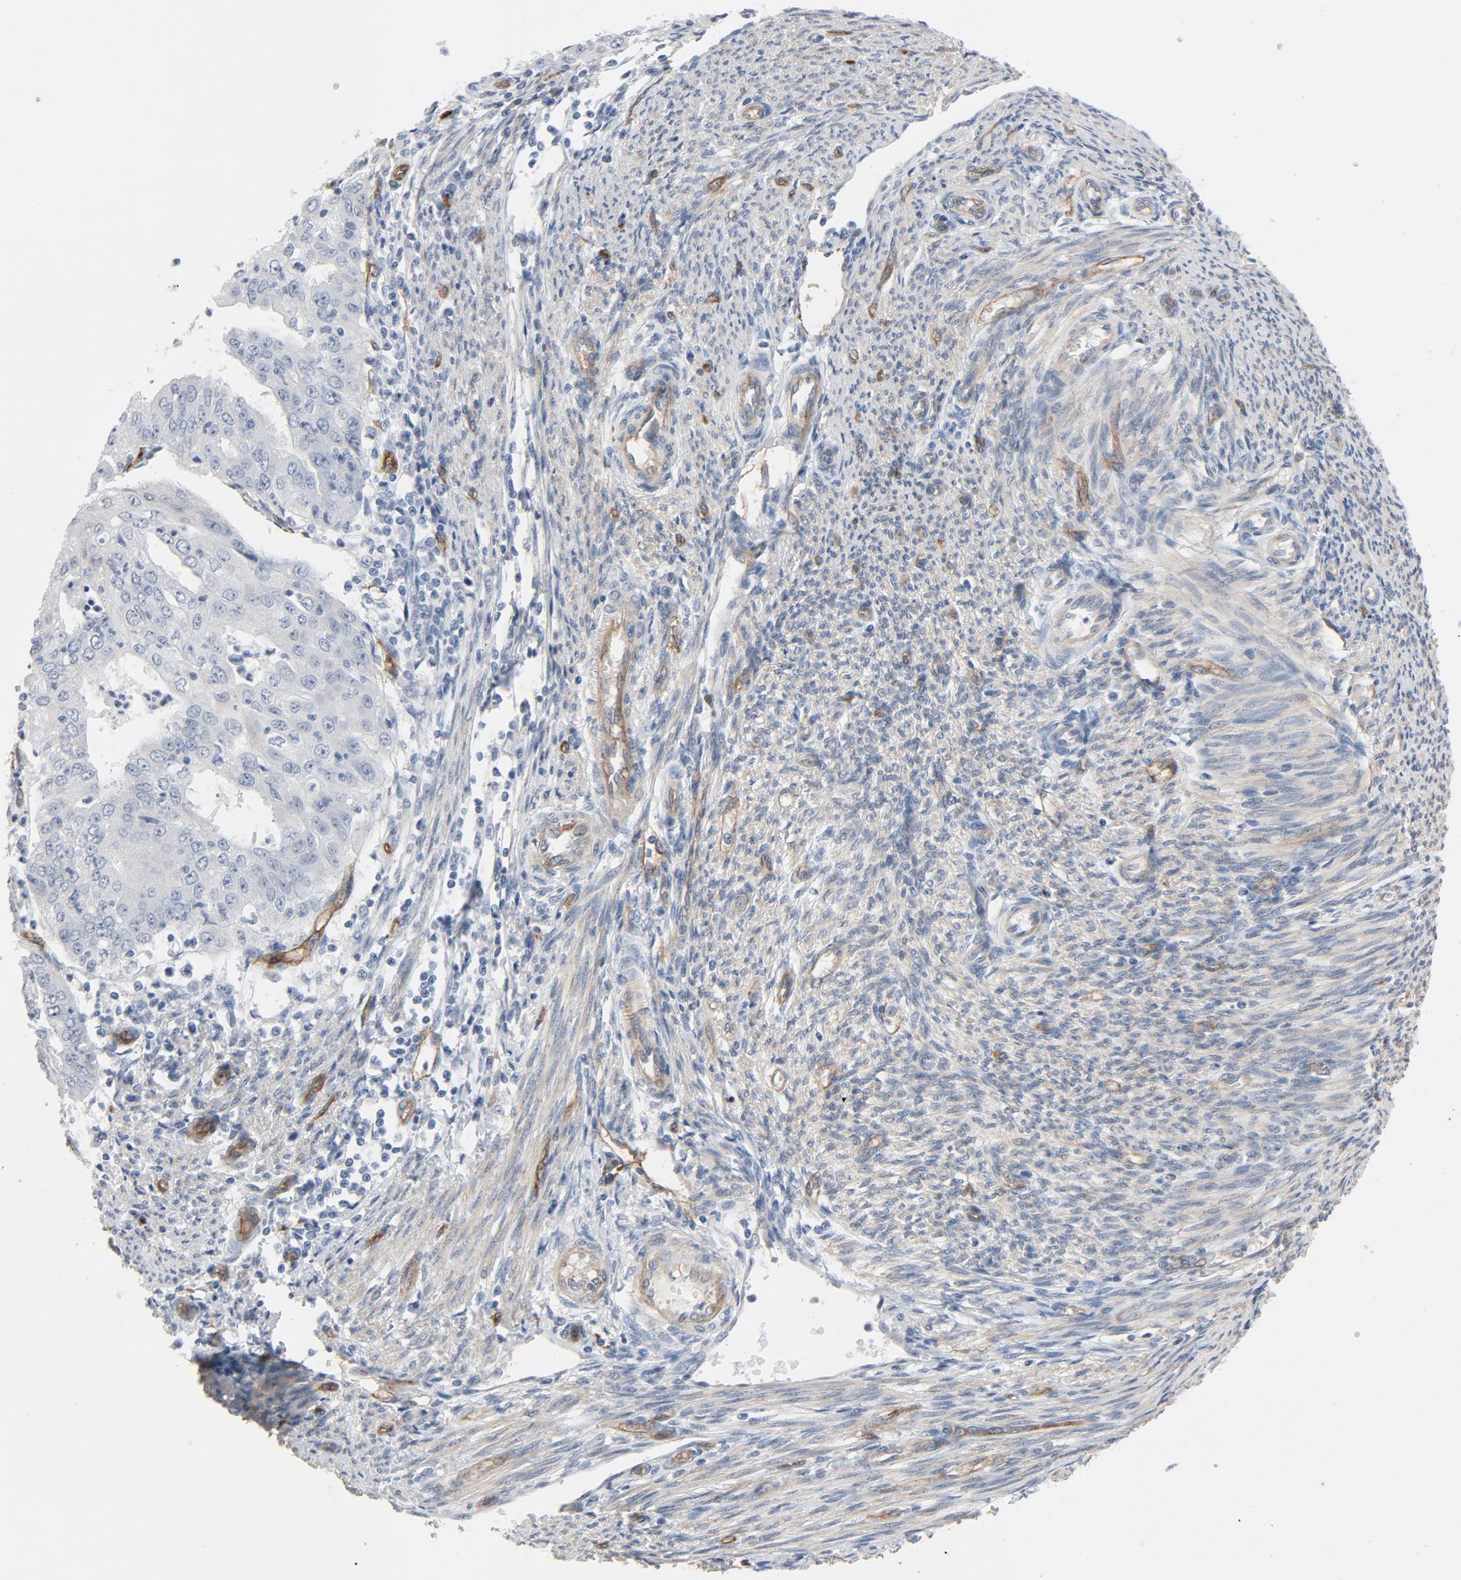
{"staining": {"intensity": "negative", "quantity": "none", "location": "none"}, "tissue": "endometrial cancer", "cell_type": "Tumor cells", "image_type": "cancer", "snomed": [{"axis": "morphology", "description": "Adenocarcinoma, NOS"}, {"axis": "topography", "description": "Endometrium"}], "caption": "High magnification brightfield microscopy of endometrial cancer stained with DAB (3,3'-diaminobenzidine) (brown) and counterstained with hematoxylin (blue): tumor cells show no significant positivity. (DAB immunohistochemistry, high magnification).", "gene": "KDR", "patient": {"sex": "female", "age": 79}}